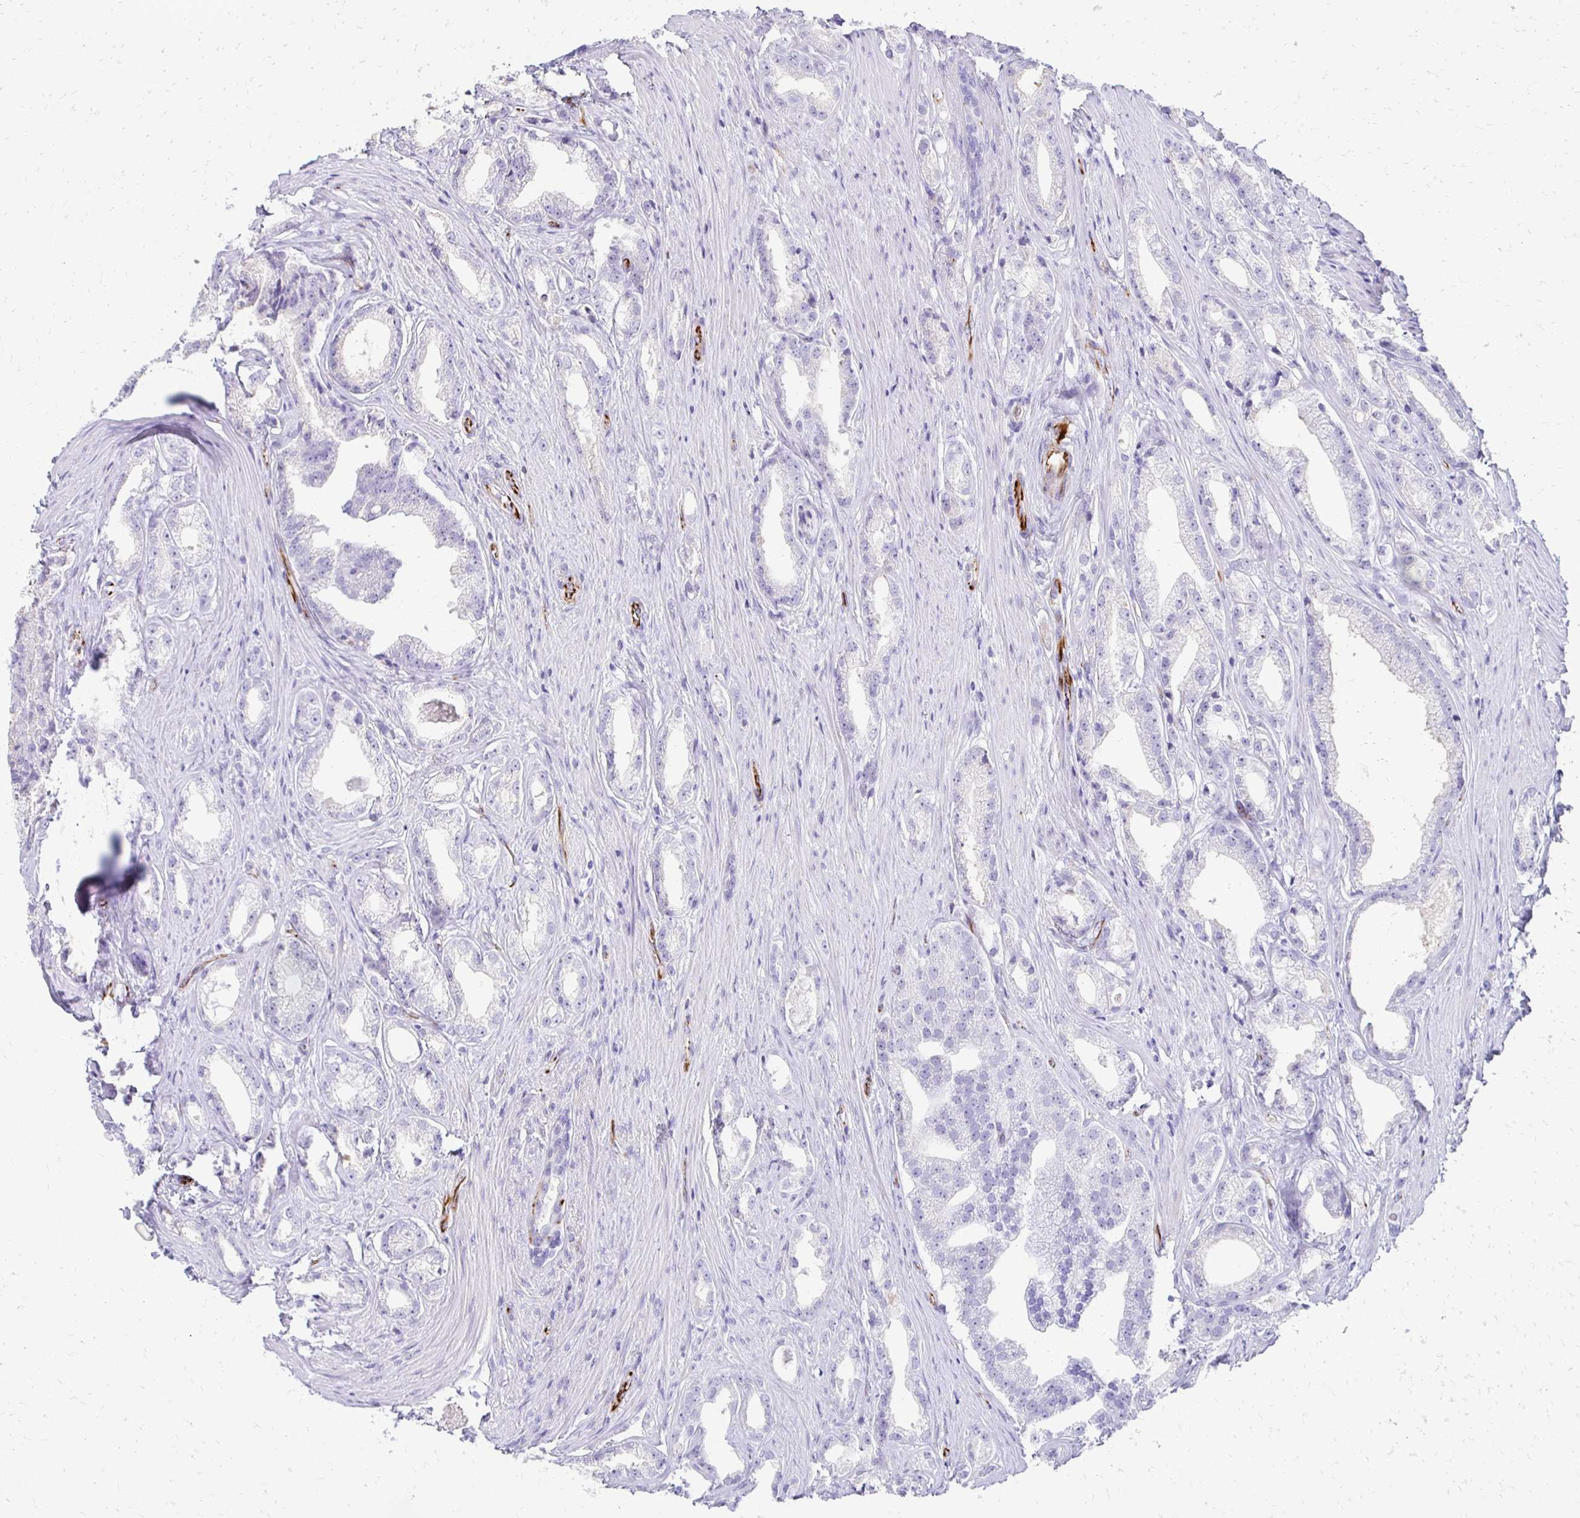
{"staining": {"intensity": "negative", "quantity": "none", "location": "none"}, "tissue": "prostate cancer", "cell_type": "Tumor cells", "image_type": "cancer", "snomed": [{"axis": "morphology", "description": "Adenocarcinoma, Low grade"}, {"axis": "topography", "description": "Prostate"}], "caption": "Photomicrograph shows no significant protein positivity in tumor cells of prostate cancer.", "gene": "TMEM54", "patient": {"sex": "male", "age": 65}}